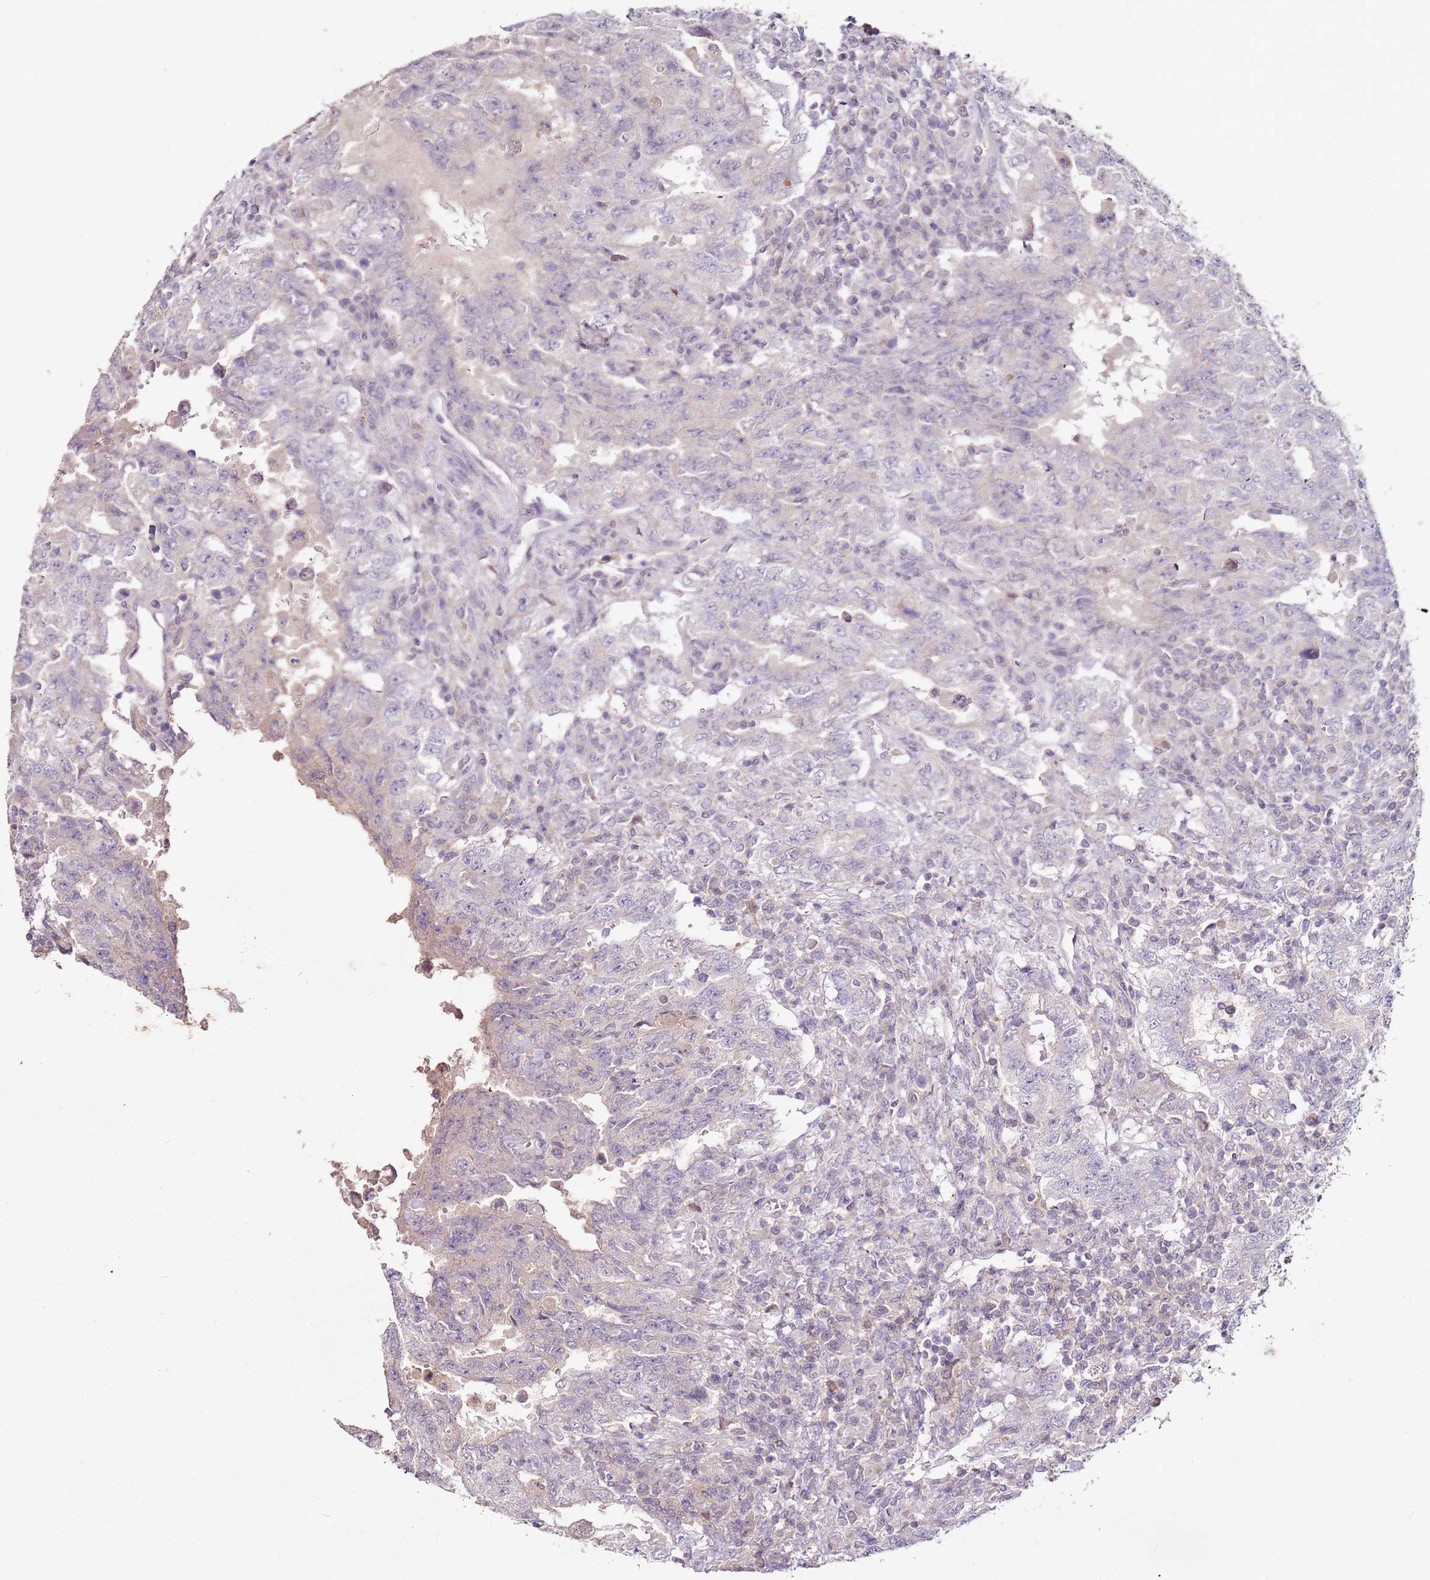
{"staining": {"intensity": "negative", "quantity": "none", "location": "none"}, "tissue": "testis cancer", "cell_type": "Tumor cells", "image_type": "cancer", "snomed": [{"axis": "morphology", "description": "Carcinoma, Embryonal, NOS"}, {"axis": "topography", "description": "Testis"}], "caption": "There is no significant positivity in tumor cells of testis embryonal carcinoma.", "gene": "MDH1", "patient": {"sex": "male", "age": 26}}